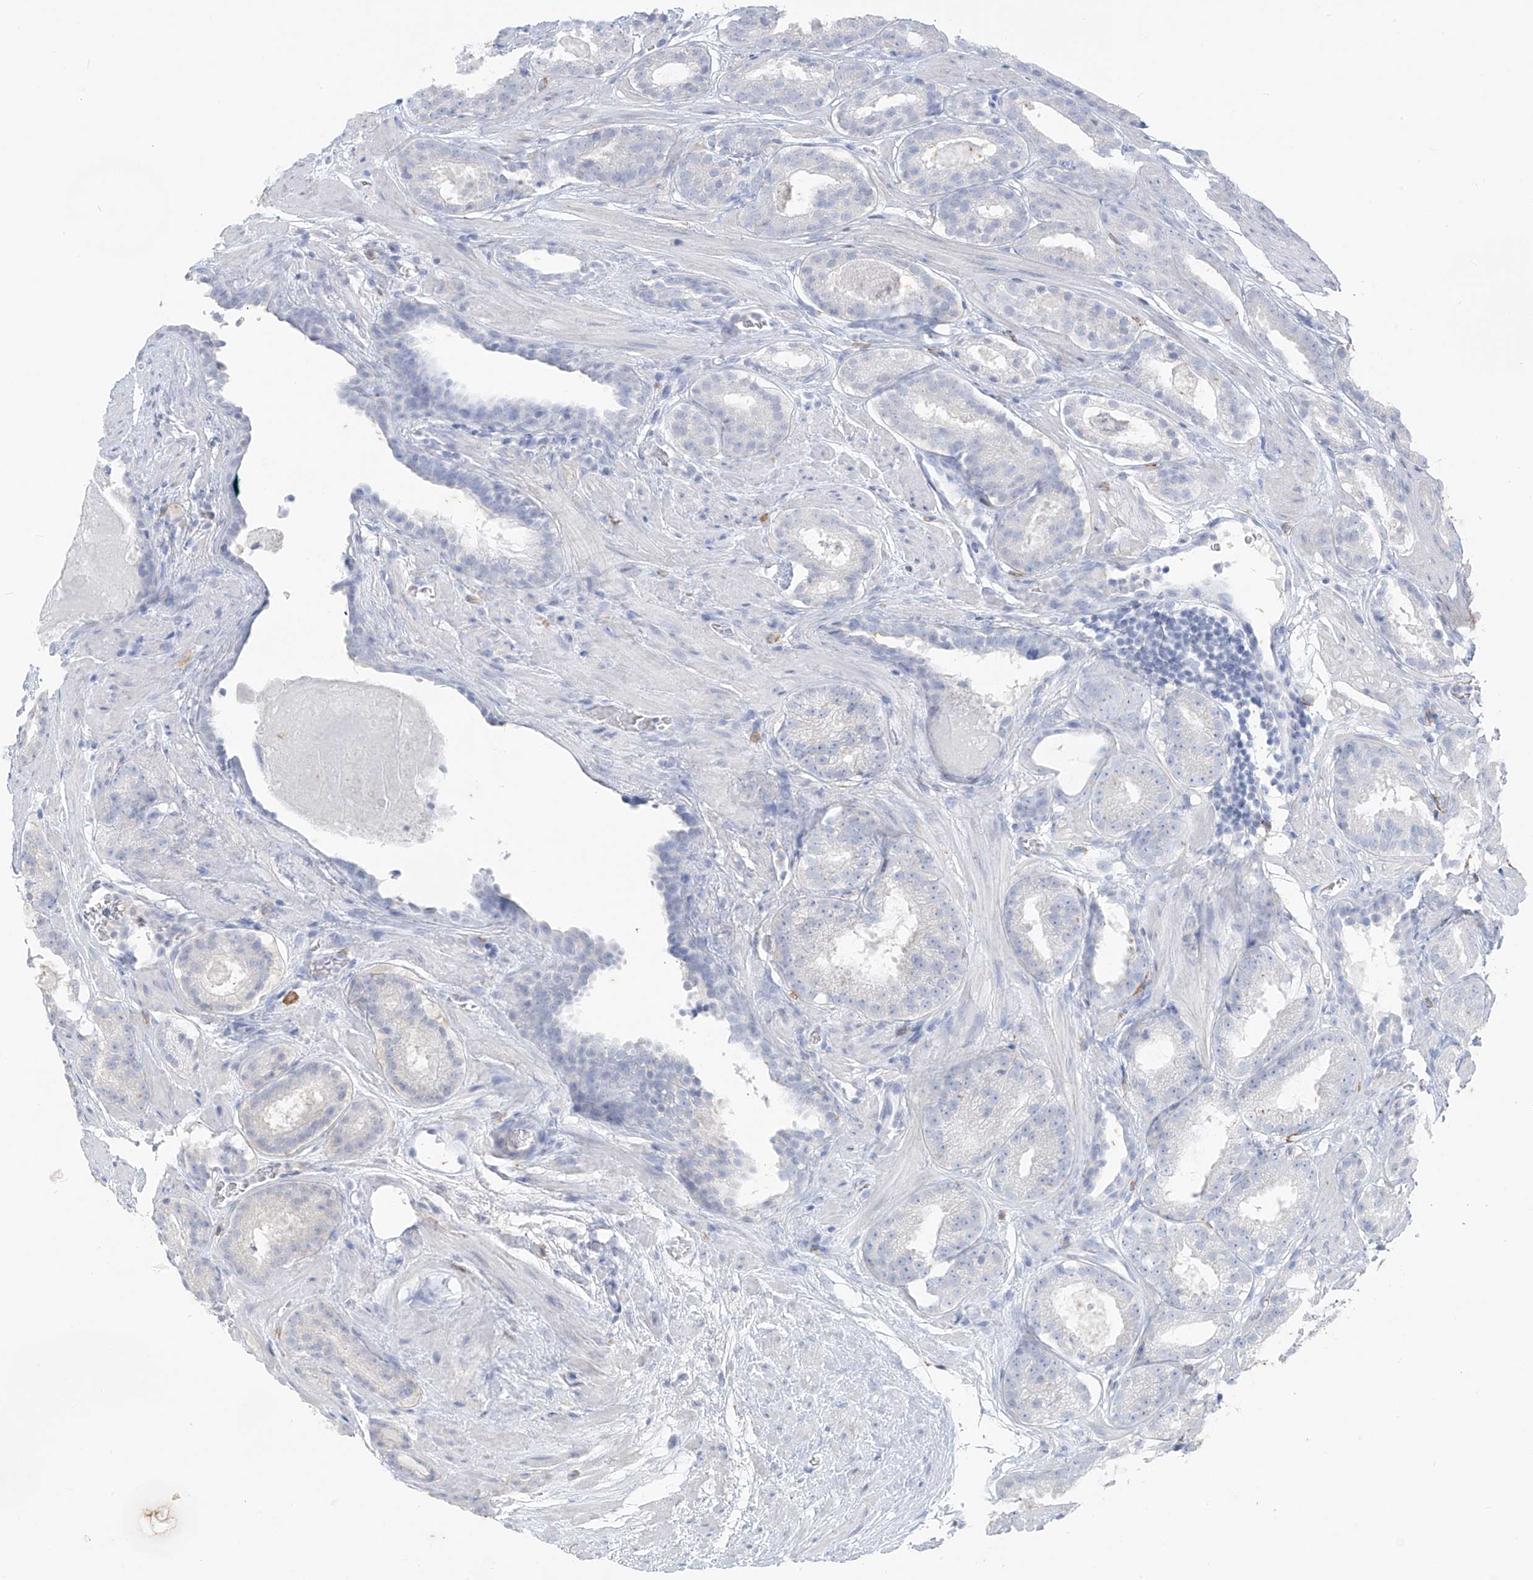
{"staining": {"intensity": "negative", "quantity": "none", "location": "none"}, "tissue": "prostate cancer", "cell_type": "Tumor cells", "image_type": "cancer", "snomed": [{"axis": "morphology", "description": "Adenocarcinoma, Low grade"}, {"axis": "topography", "description": "Prostate"}], "caption": "High magnification brightfield microscopy of adenocarcinoma (low-grade) (prostate) stained with DAB (brown) and counterstained with hematoxylin (blue): tumor cells show no significant positivity. (DAB (3,3'-diaminobenzidine) immunohistochemistry (IHC) with hematoxylin counter stain).", "gene": "CX3CR1", "patient": {"sex": "male", "age": 69}}